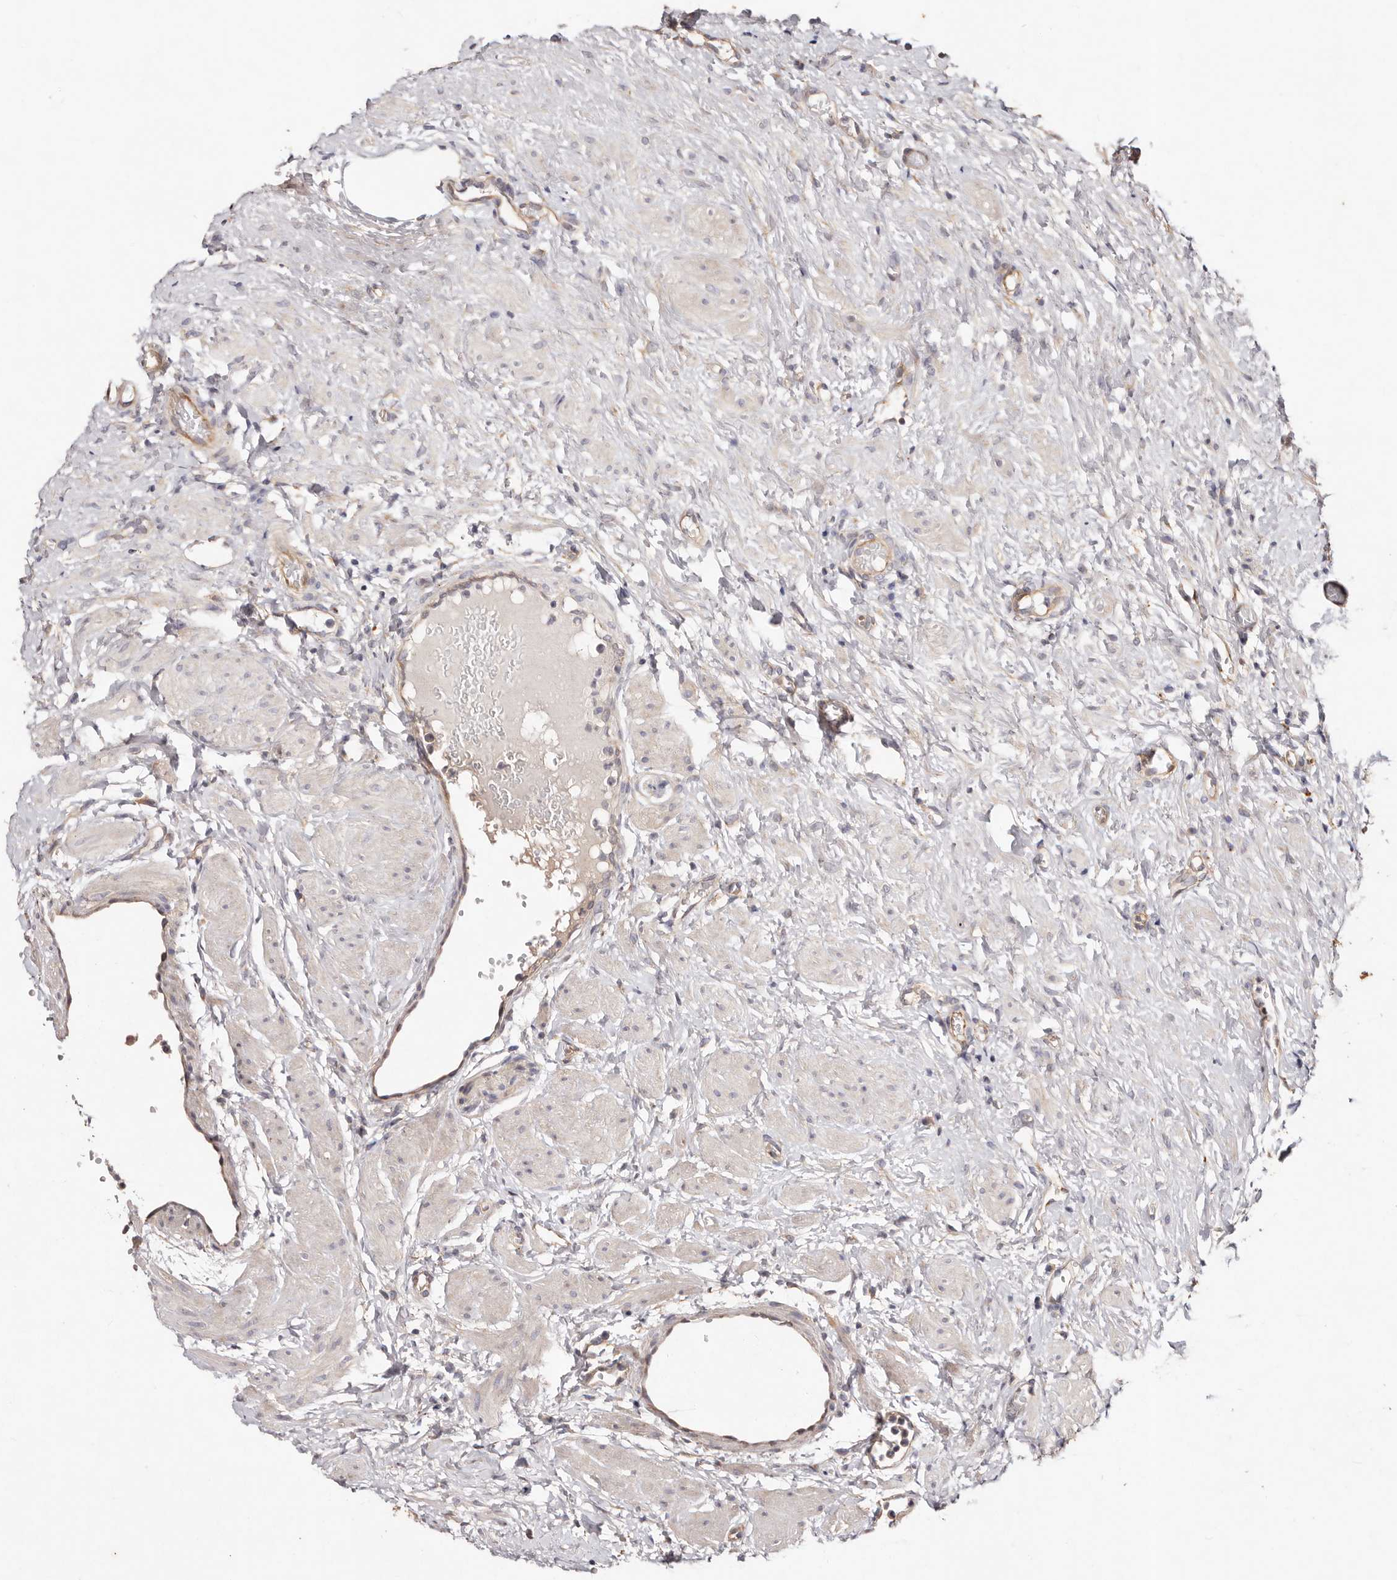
{"staining": {"intensity": "negative", "quantity": "none", "location": "none"}, "tissue": "ovary", "cell_type": "Ovarian stroma cells", "image_type": "normal", "snomed": [{"axis": "morphology", "description": "Normal tissue, NOS"}, {"axis": "morphology", "description": "Cyst, NOS"}, {"axis": "topography", "description": "Ovary"}], "caption": "This is an IHC histopathology image of normal human ovary. There is no expression in ovarian stroma cells.", "gene": "THBS3", "patient": {"sex": "female", "age": 33}}